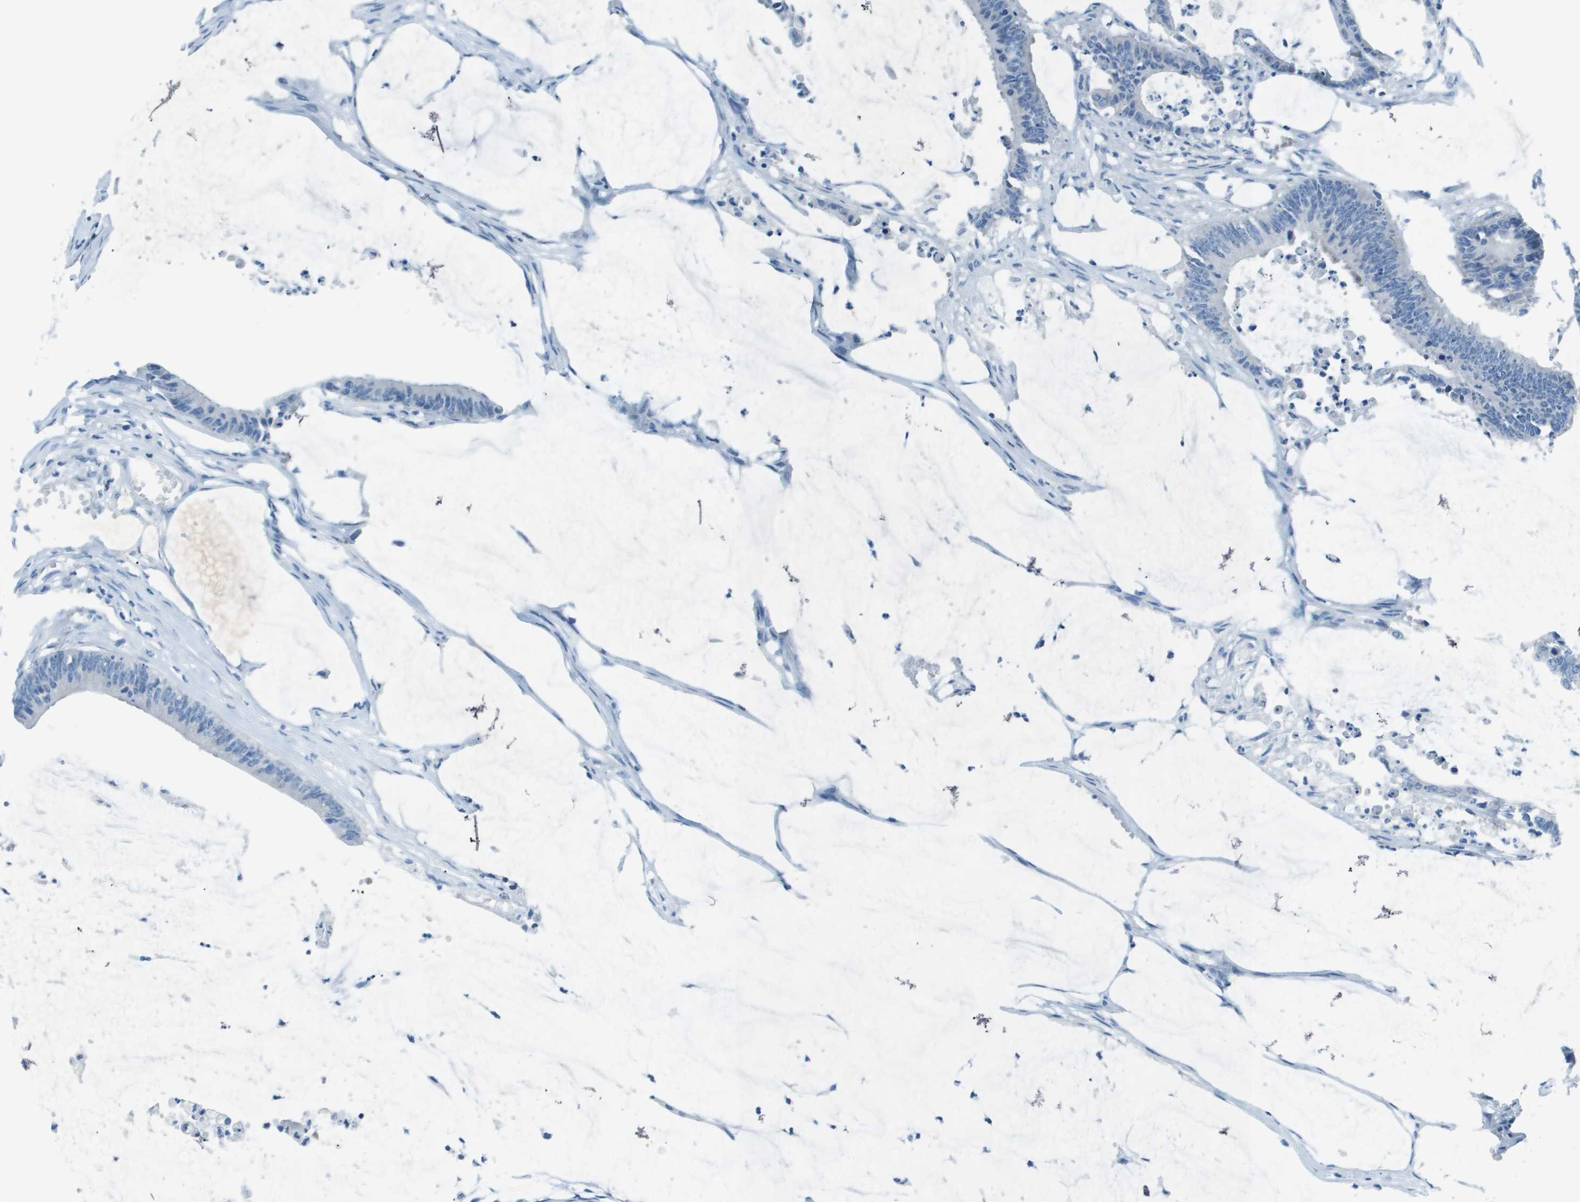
{"staining": {"intensity": "negative", "quantity": "none", "location": "none"}, "tissue": "colorectal cancer", "cell_type": "Tumor cells", "image_type": "cancer", "snomed": [{"axis": "morphology", "description": "Adenocarcinoma, NOS"}, {"axis": "topography", "description": "Rectum"}], "caption": "This is a histopathology image of IHC staining of colorectal cancer, which shows no expression in tumor cells.", "gene": "STIP1", "patient": {"sex": "female", "age": 66}}